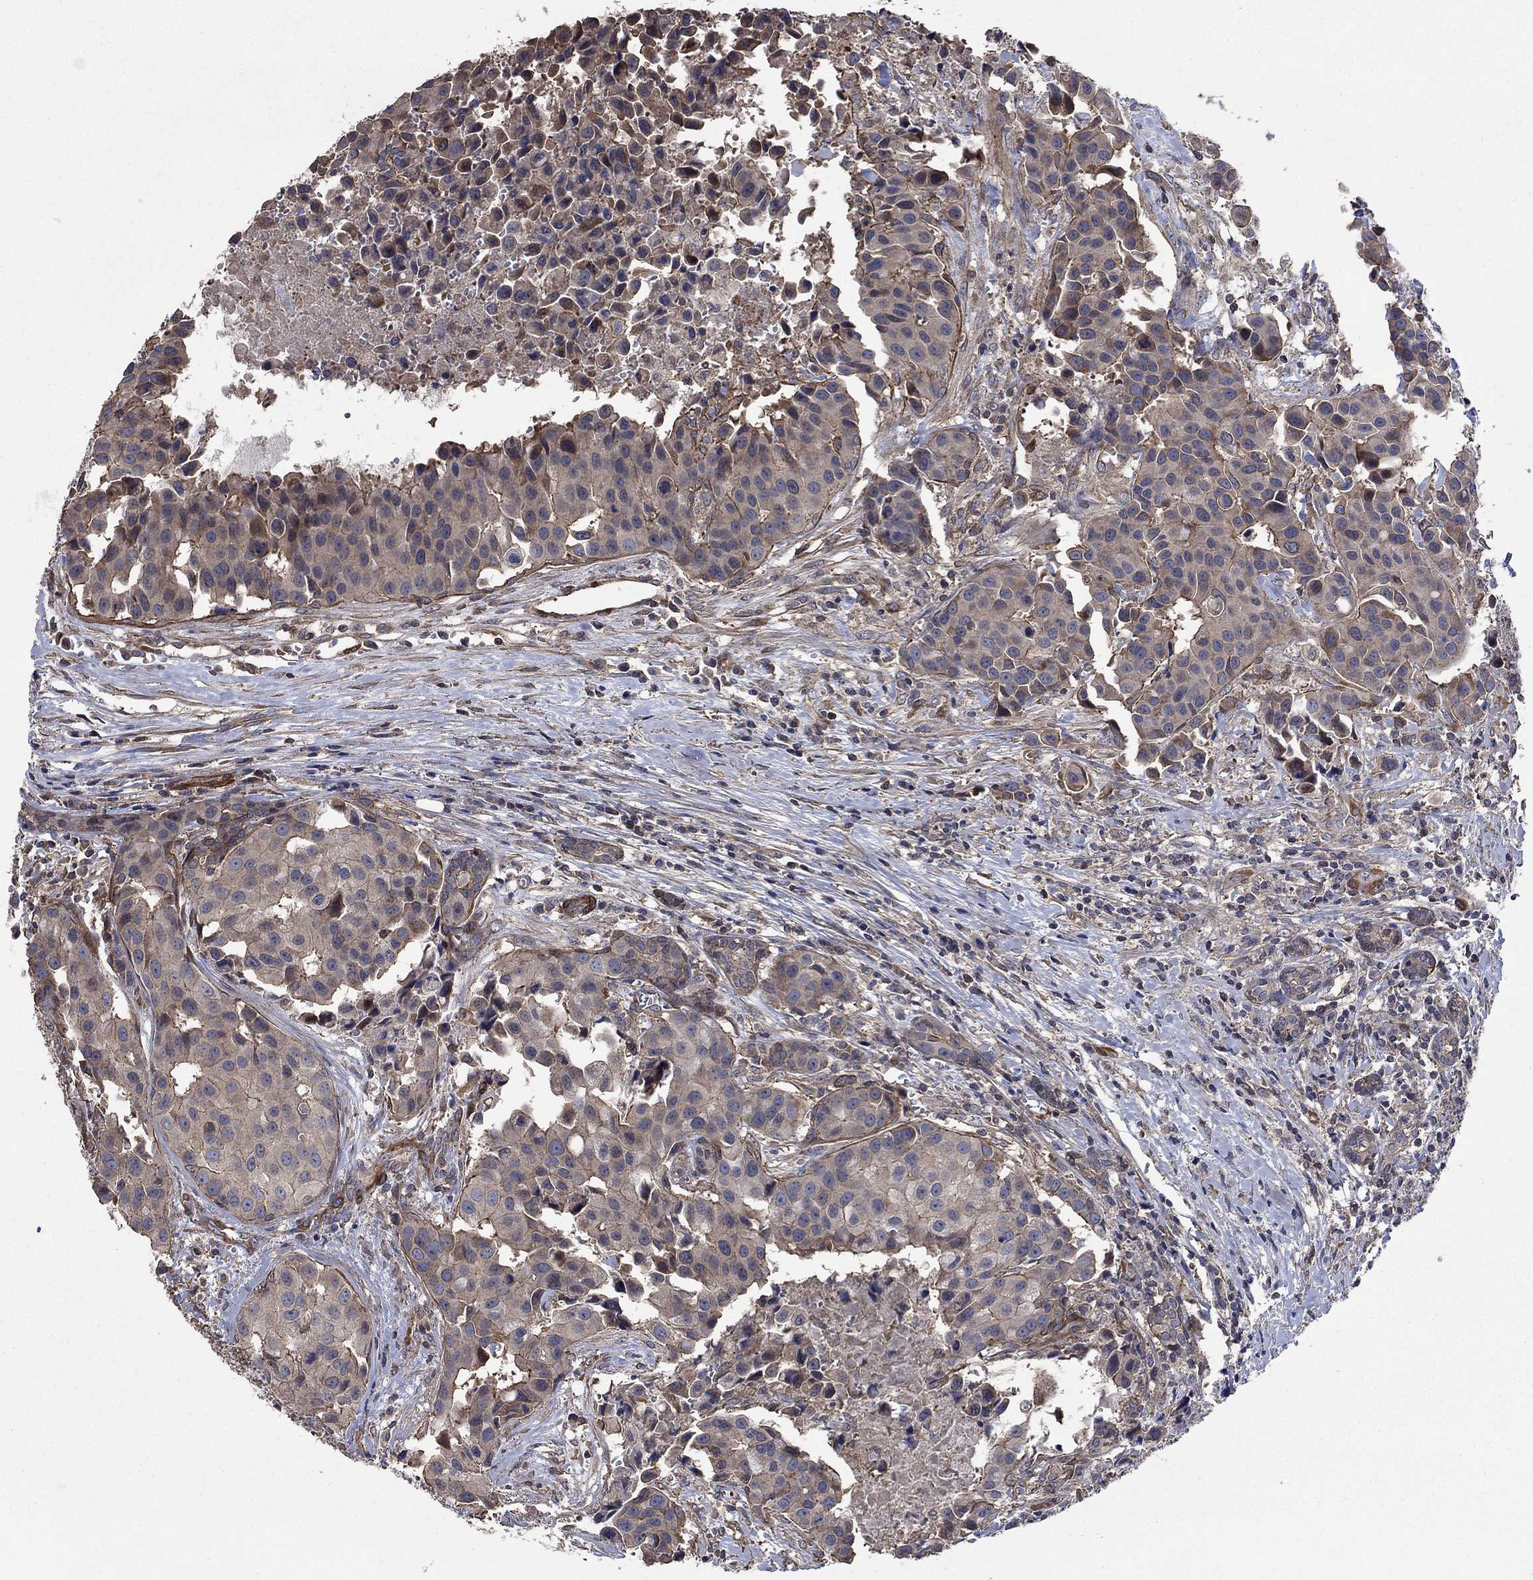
{"staining": {"intensity": "weak", "quantity": "<25%", "location": "cytoplasmic/membranous"}, "tissue": "head and neck cancer", "cell_type": "Tumor cells", "image_type": "cancer", "snomed": [{"axis": "morphology", "description": "Adenocarcinoma, NOS"}, {"axis": "topography", "description": "Head-Neck"}], "caption": "High power microscopy micrograph of an immunohistochemistry (IHC) image of head and neck adenocarcinoma, revealing no significant staining in tumor cells.", "gene": "PDE3A", "patient": {"sex": "male", "age": 76}}